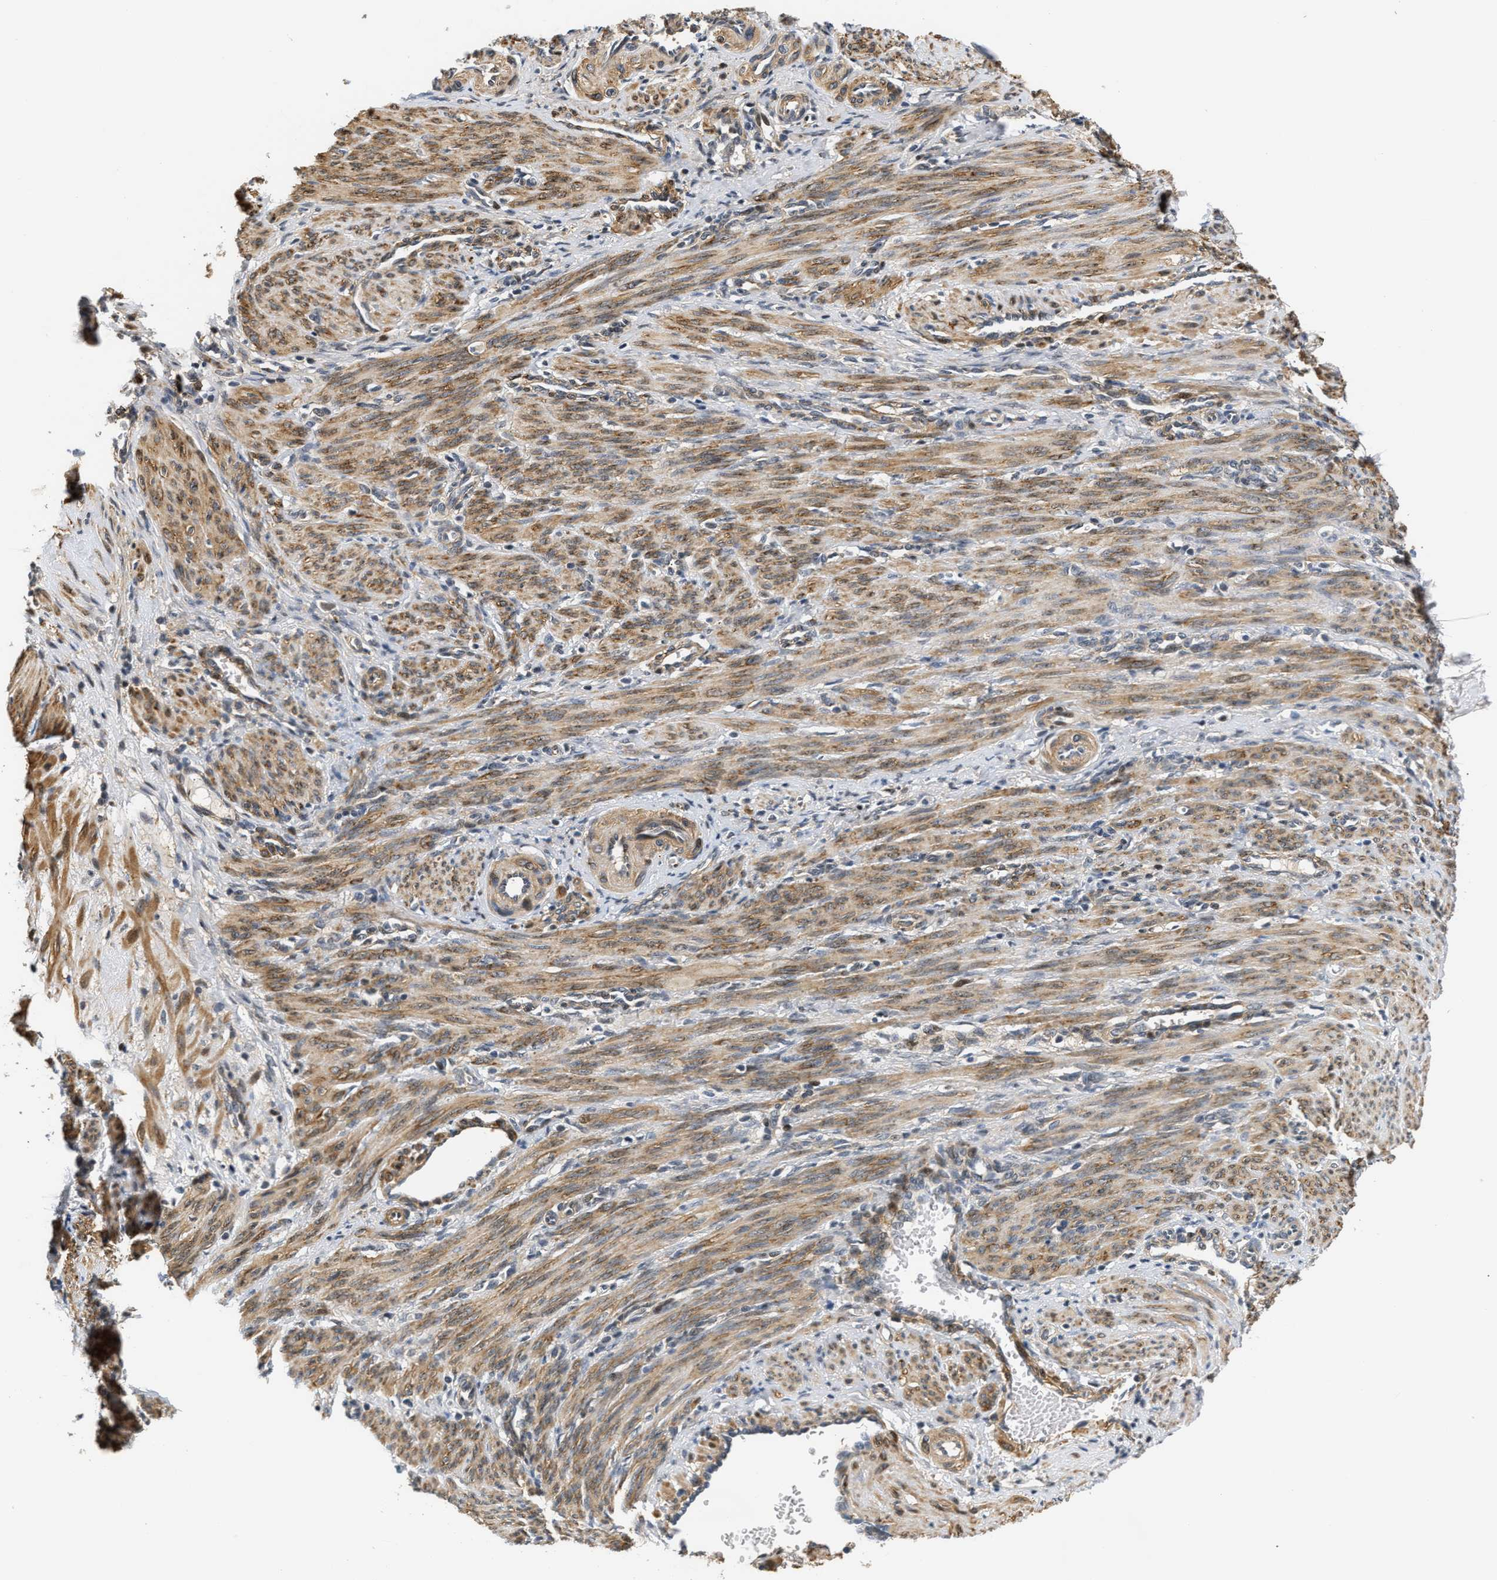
{"staining": {"intensity": "moderate", "quantity": ">75%", "location": "cytoplasmic/membranous"}, "tissue": "smooth muscle", "cell_type": "Smooth muscle cells", "image_type": "normal", "snomed": [{"axis": "morphology", "description": "Normal tissue, NOS"}, {"axis": "topography", "description": "Endometrium"}], "caption": "Smooth muscle cells exhibit moderate cytoplasmic/membranous expression in about >75% of cells in unremarkable smooth muscle.", "gene": "LARP6", "patient": {"sex": "female", "age": 33}}